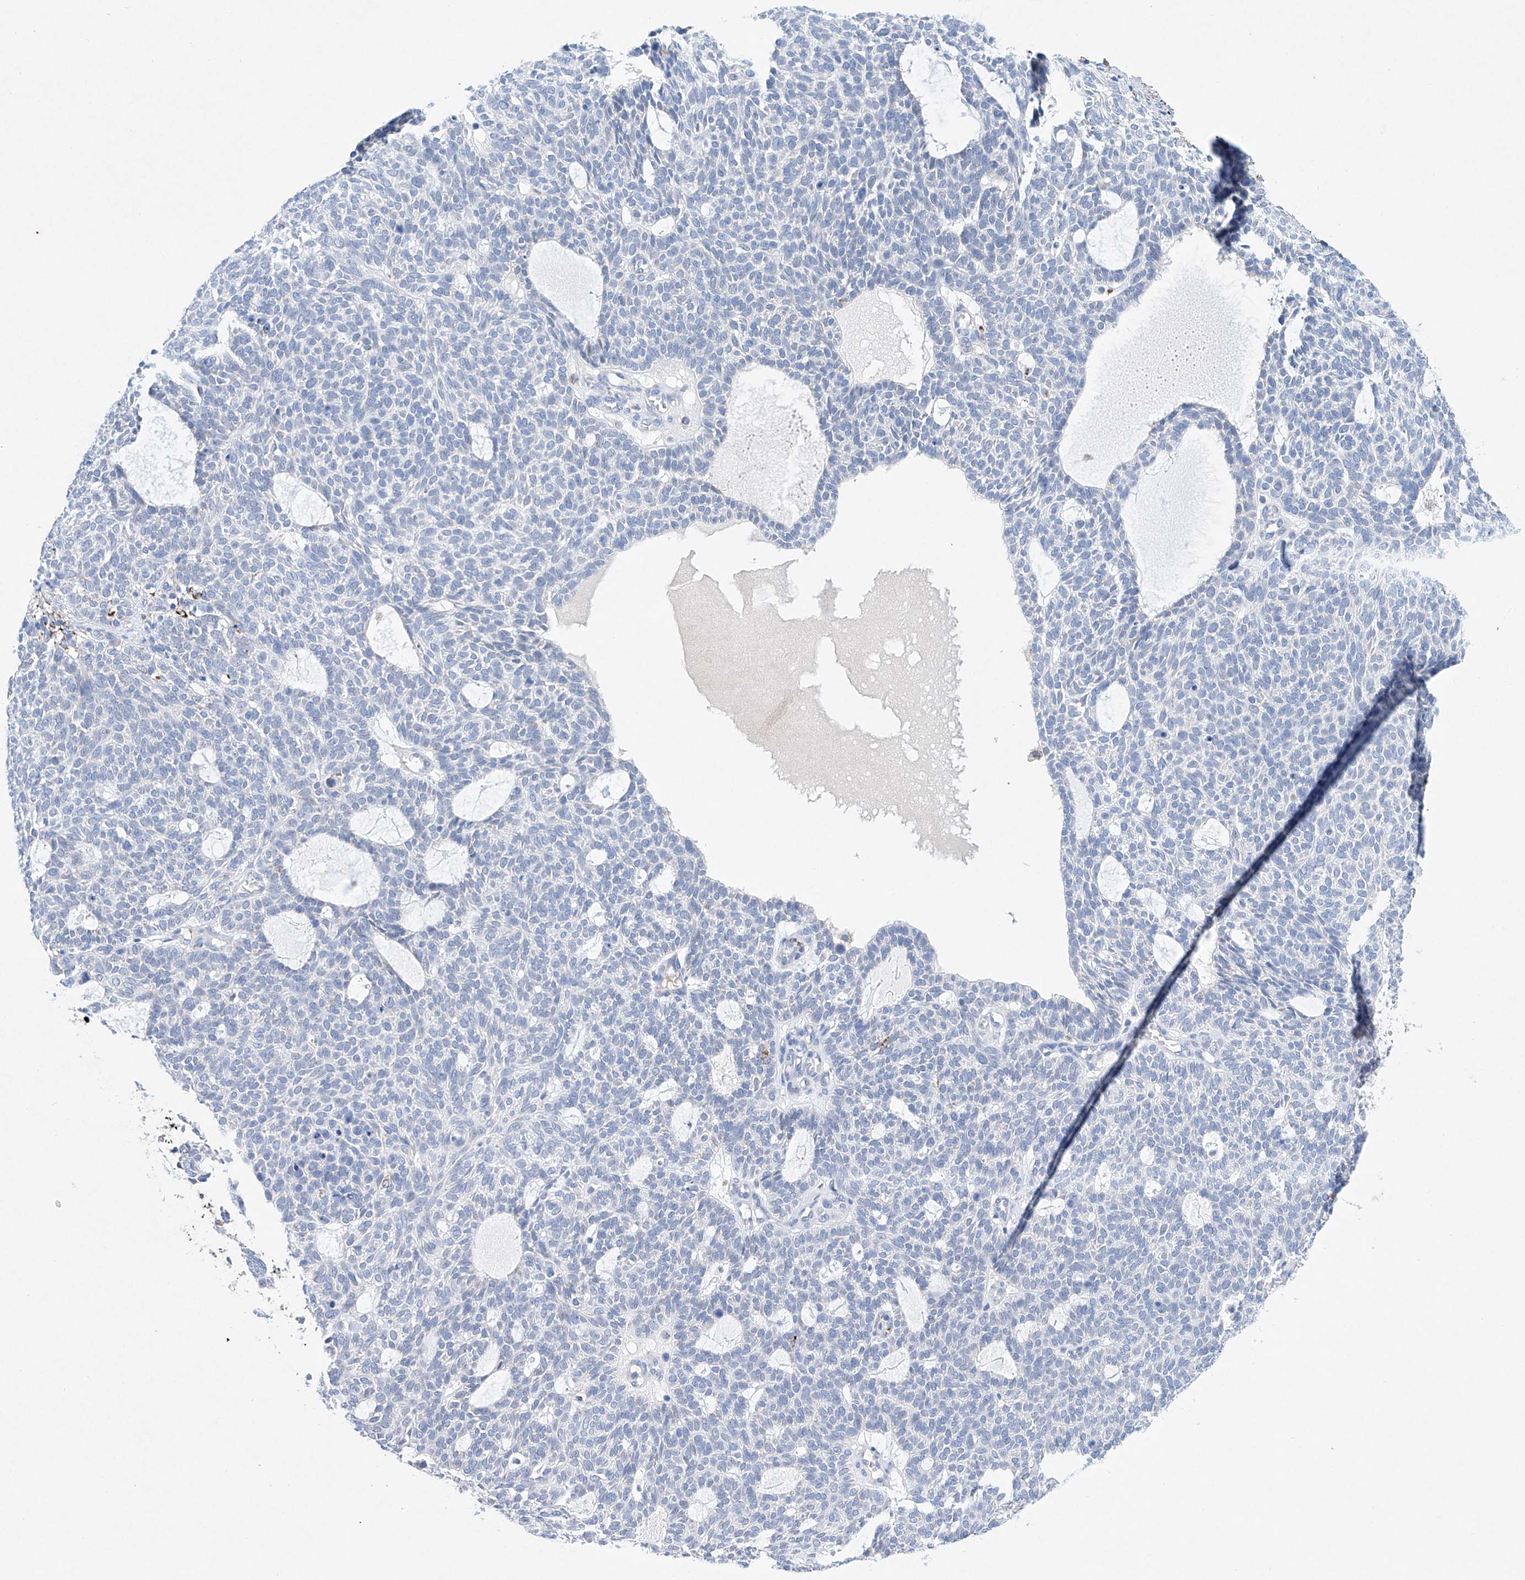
{"staining": {"intensity": "negative", "quantity": "none", "location": "none"}, "tissue": "skin cancer", "cell_type": "Tumor cells", "image_type": "cancer", "snomed": [{"axis": "morphology", "description": "Squamous cell carcinoma, NOS"}, {"axis": "topography", "description": "Skin"}], "caption": "Skin cancer stained for a protein using immunohistochemistry (IHC) shows no positivity tumor cells.", "gene": "NRROS", "patient": {"sex": "female", "age": 90}}